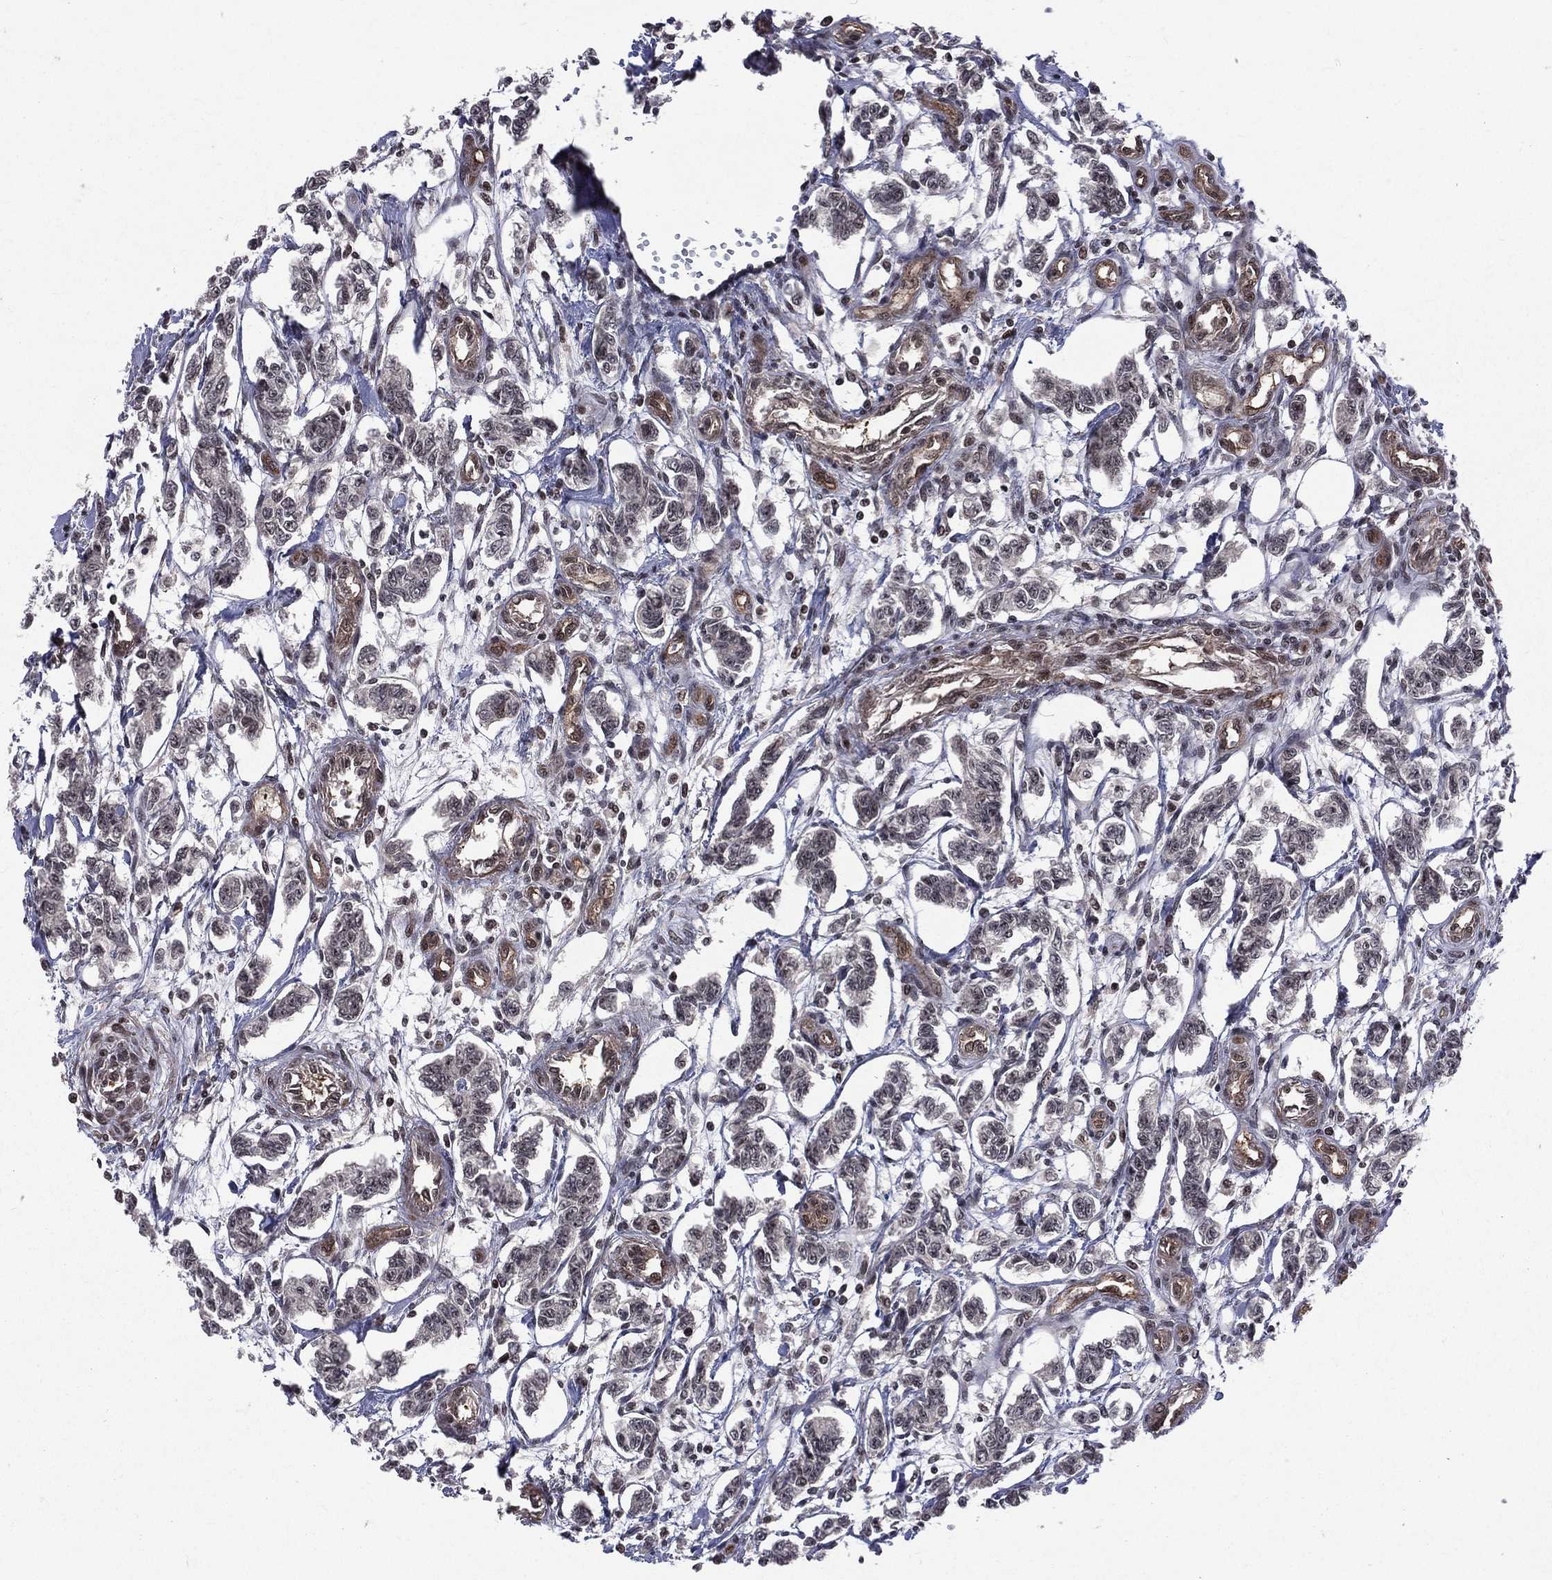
{"staining": {"intensity": "moderate", "quantity": "<25%", "location": "nuclear"}, "tissue": "carcinoid", "cell_type": "Tumor cells", "image_type": "cancer", "snomed": [{"axis": "morphology", "description": "Carcinoid, malignant, NOS"}, {"axis": "topography", "description": "Kidney"}], "caption": "High-power microscopy captured an immunohistochemistry micrograph of carcinoid (malignant), revealing moderate nuclear positivity in approximately <25% of tumor cells.", "gene": "SMC3", "patient": {"sex": "female", "age": 41}}